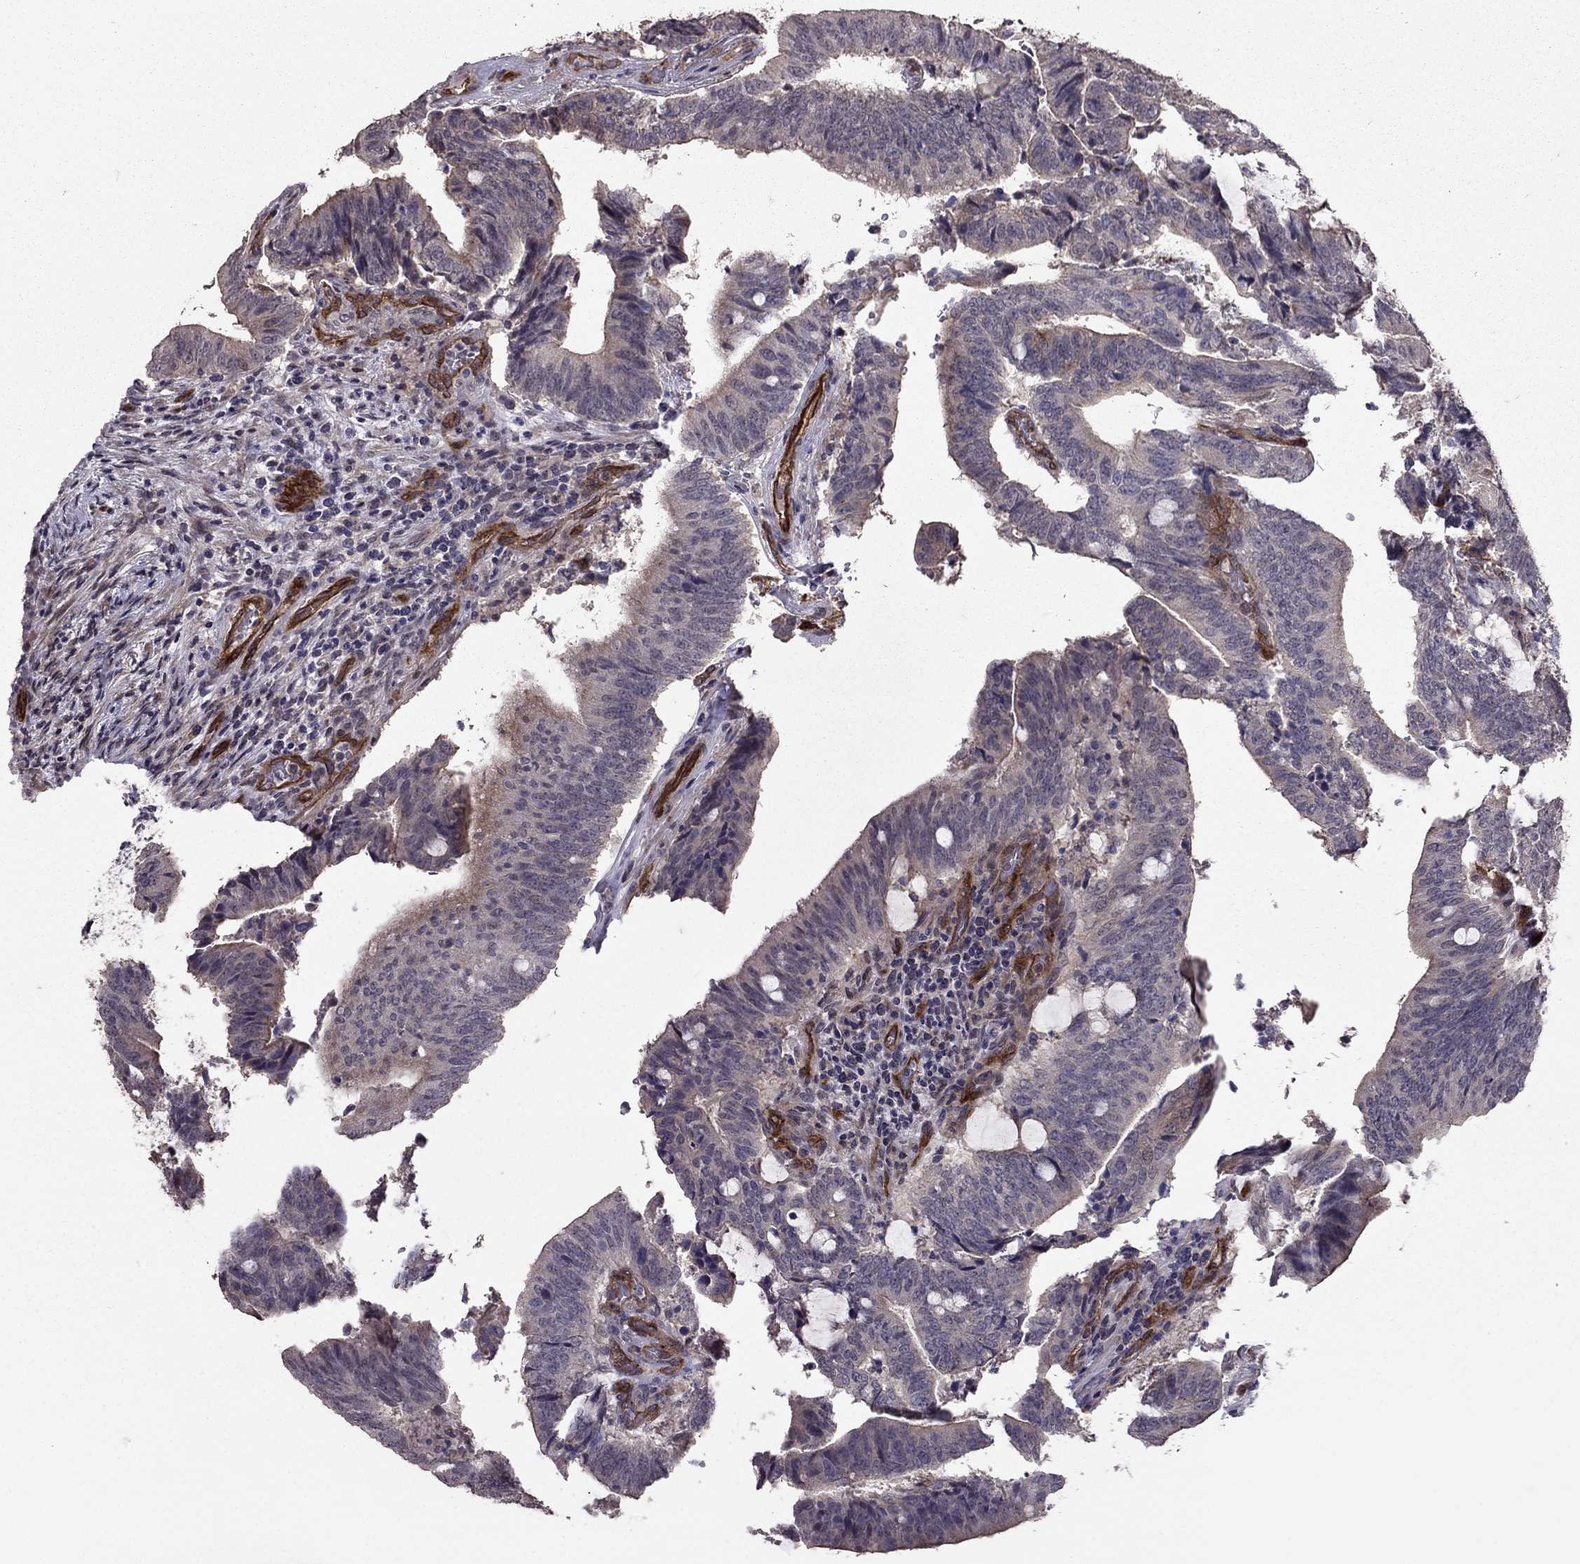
{"staining": {"intensity": "negative", "quantity": "none", "location": "none"}, "tissue": "colorectal cancer", "cell_type": "Tumor cells", "image_type": "cancer", "snomed": [{"axis": "morphology", "description": "Adenocarcinoma, NOS"}, {"axis": "topography", "description": "Colon"}], "caption": "Immunohistochemistry photomicrograph of neoplastic tissue: colorectal cancer (adenocarcinoma) stained with DAB demonstrates no significant protein positivity in tumor cells.", "gene": "RASIP1", "patient": {"sex": "female", "age": 43}}